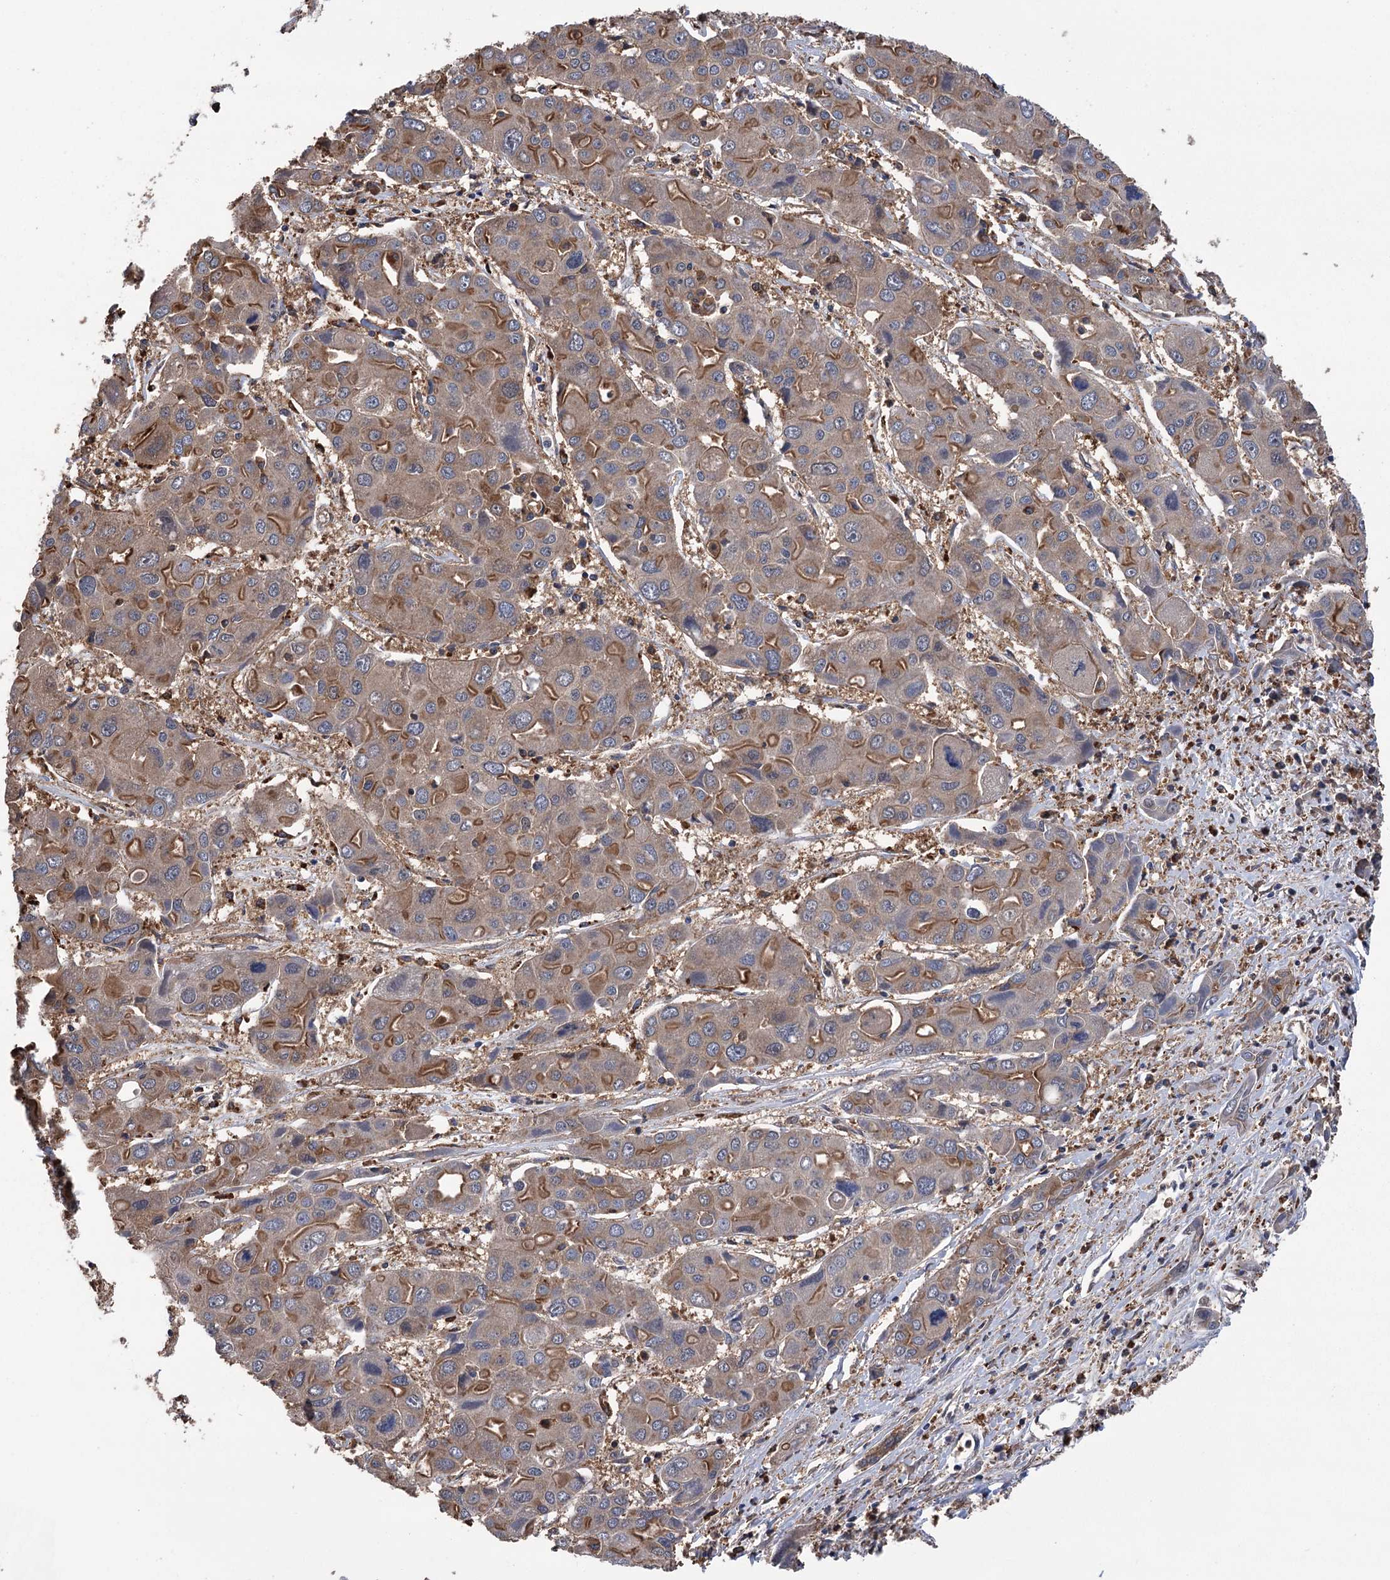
{"staining": {"intensity": "moderate", "quantity": "25%-75%", "location": "cytoplasmic/membranous"}, "tissue": "liver cancer", "cell_type": "Tumor cells", "image_type": "cancer", "snomed": [{"axis": "morphology", "description": "Cholangiocarcinoma"}, {"axis": "topography", "description": "Liver"}], "caption": "IHC micrograph of human cholangiocarcinoma (liver) stained for a protein (brown), which displays medium levels of moderate cytoplasmic/membranous staining in about 25%-75% of tumor cells.", "gene": "DPP3", "patient": {"sex": "male", "age": 67}}